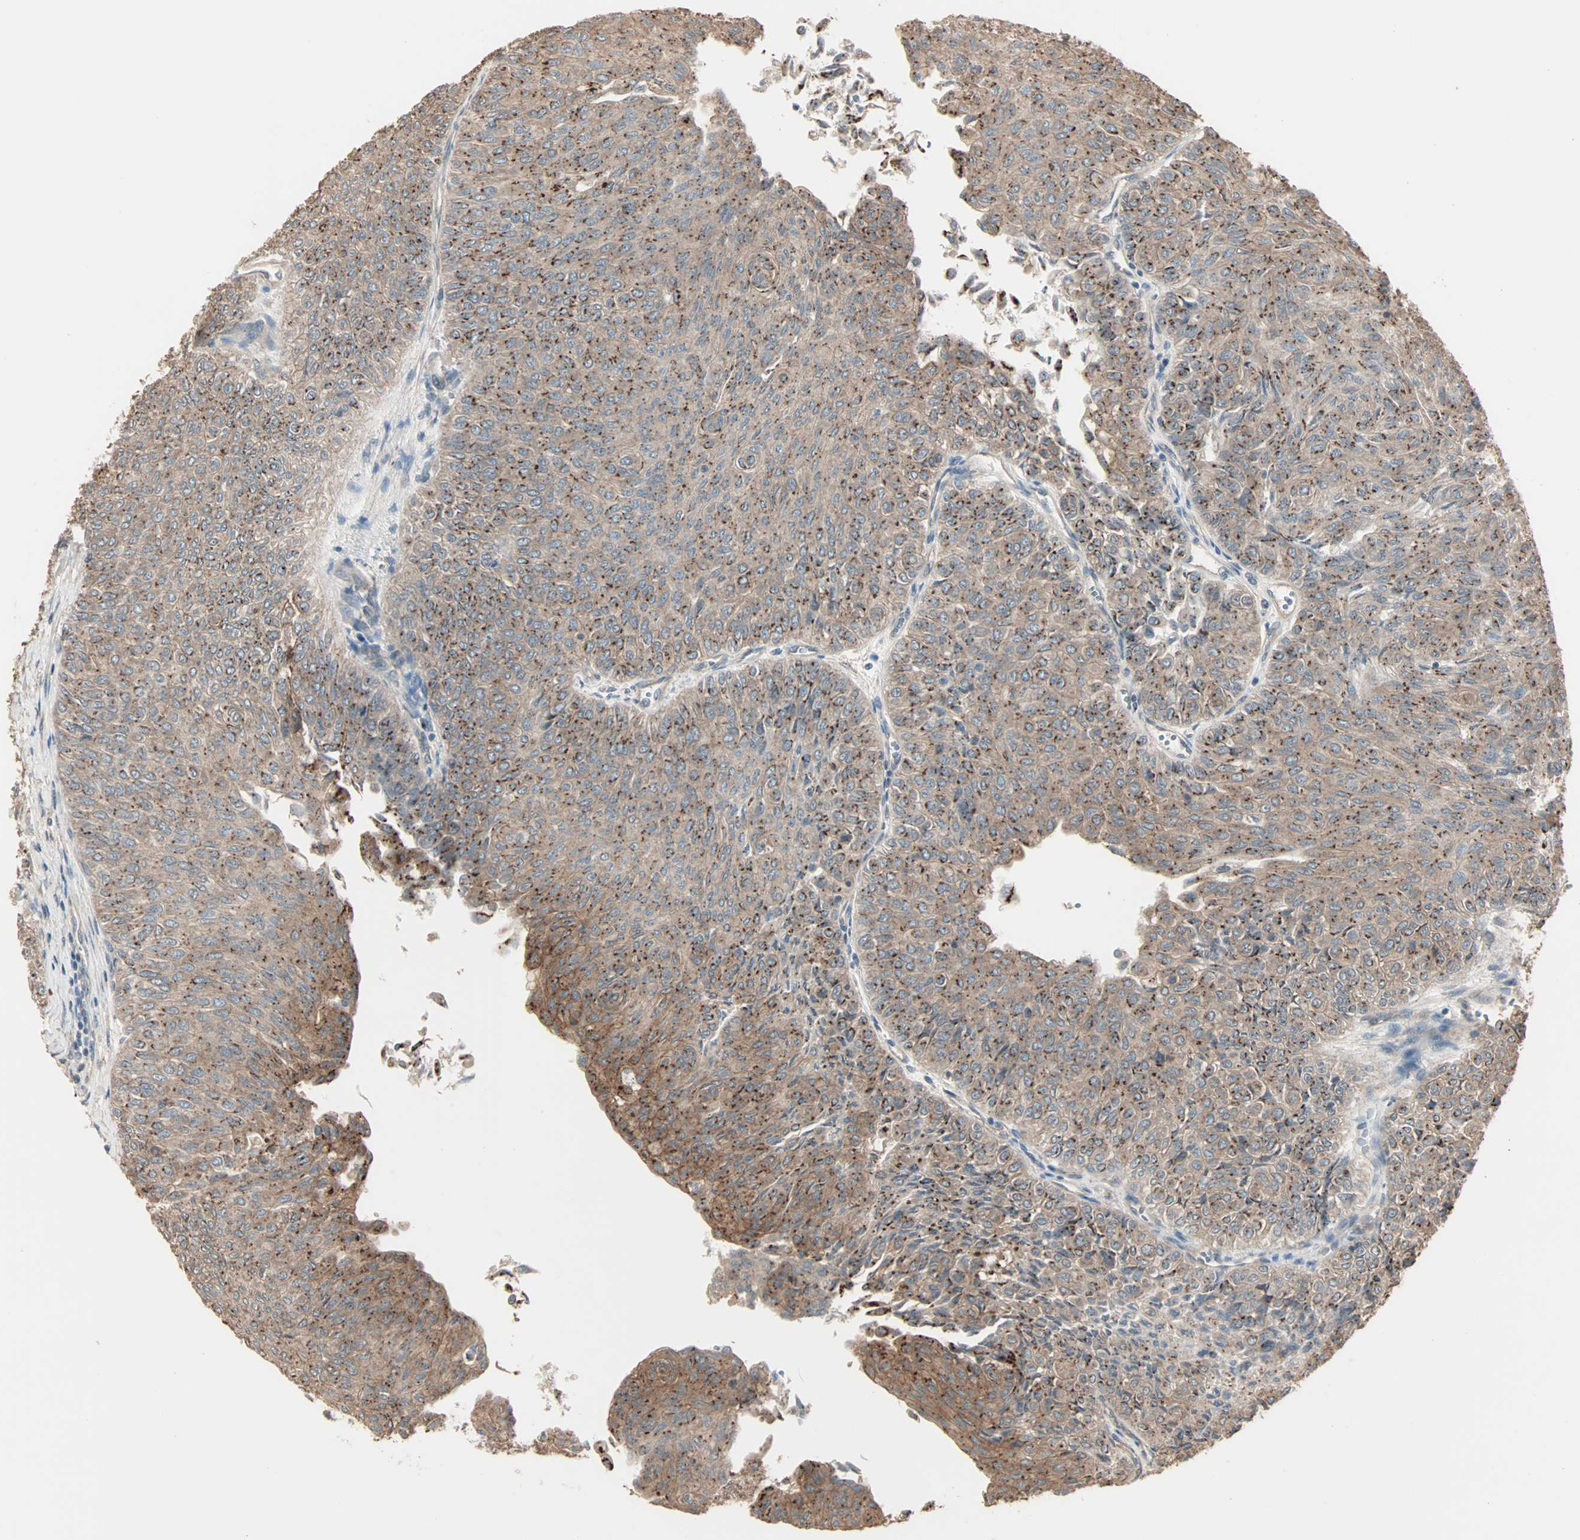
{"staining": {"intensity": "moderate", "quantity": ">75%", "location": "cytoplasmic/membranous"}, "tissue": "urothelial cancer", "cell_type": "Tumor cells", "image_type": "cancer", "snomed": [{"axis": "morphology", "description": "Urothelial carcinoma, Low grade"}, {"axis": "topography", "description": "Urinary bladder"}], "caption": "High-magnification brightfield microscopy of low-grade urothelial carcinoma stained with DAB (3,3'-diaminobenzidine) (brown) and counterstained with hematoxylin (blue). tumor cells exhibit moderate cytoplasmic/membranous positivity is present in approximately>75% of cells.", "gene": "GALNT3", "patient": {"sex": "male", "age": 78}}